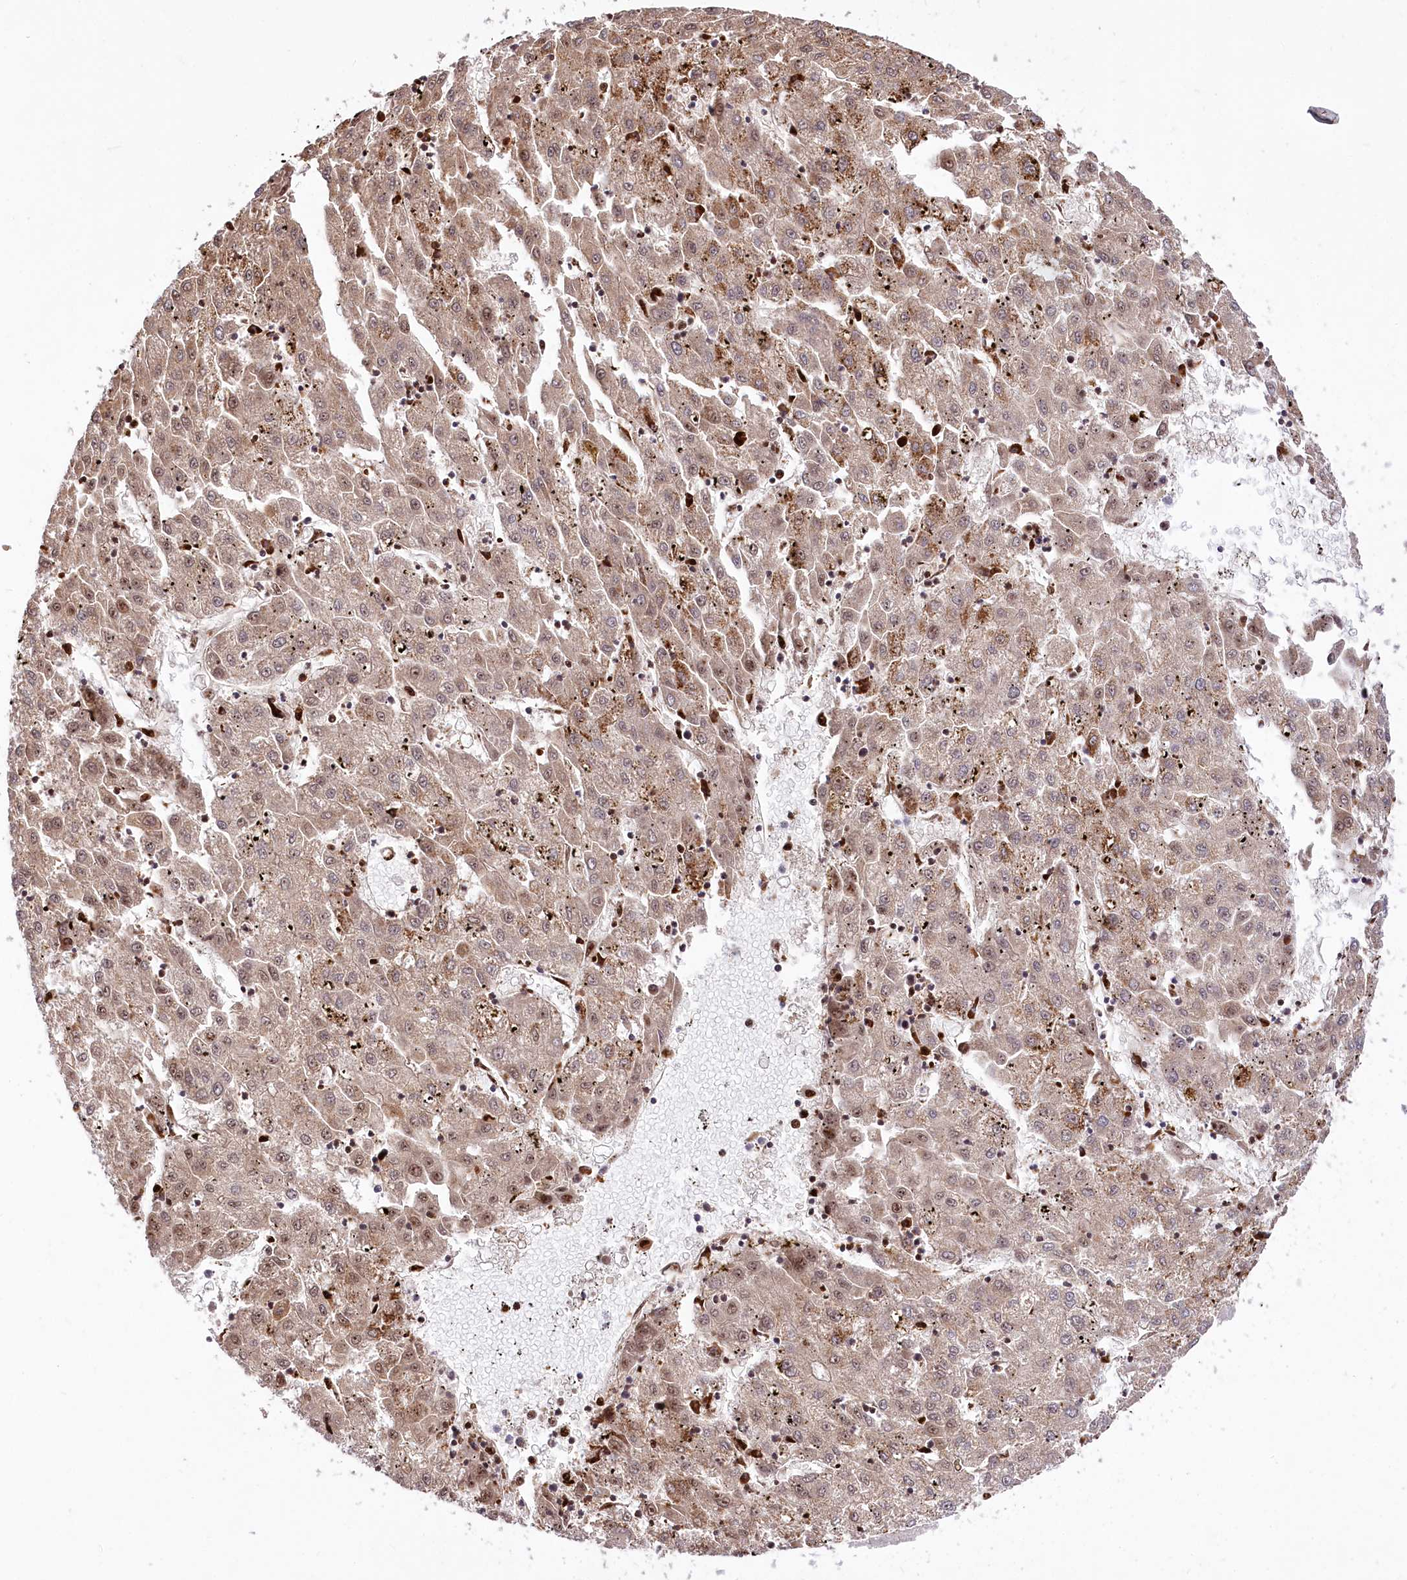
{"staining": {"intensity": "moderate", "quantity": ">75%", "location": "cytoplasmic/membranous"}, "tissue": "liver cancer", "cell_type": "Tumor cells", "image_type": "cancer", "snomed": [{"axis": "morphology", "description": "Carcinoma, Hepatocellular, NOS"}, {"axis": "topography", "description": "Liver"}], "caption": "Immunohistochemical staining of liver cancer reveals medium levels of moderate cytoplasmic/membranous protein expression in about >75% of tumor cells.", "gene": "FIGN", "patient": {"sex": "male", "age": 72}}